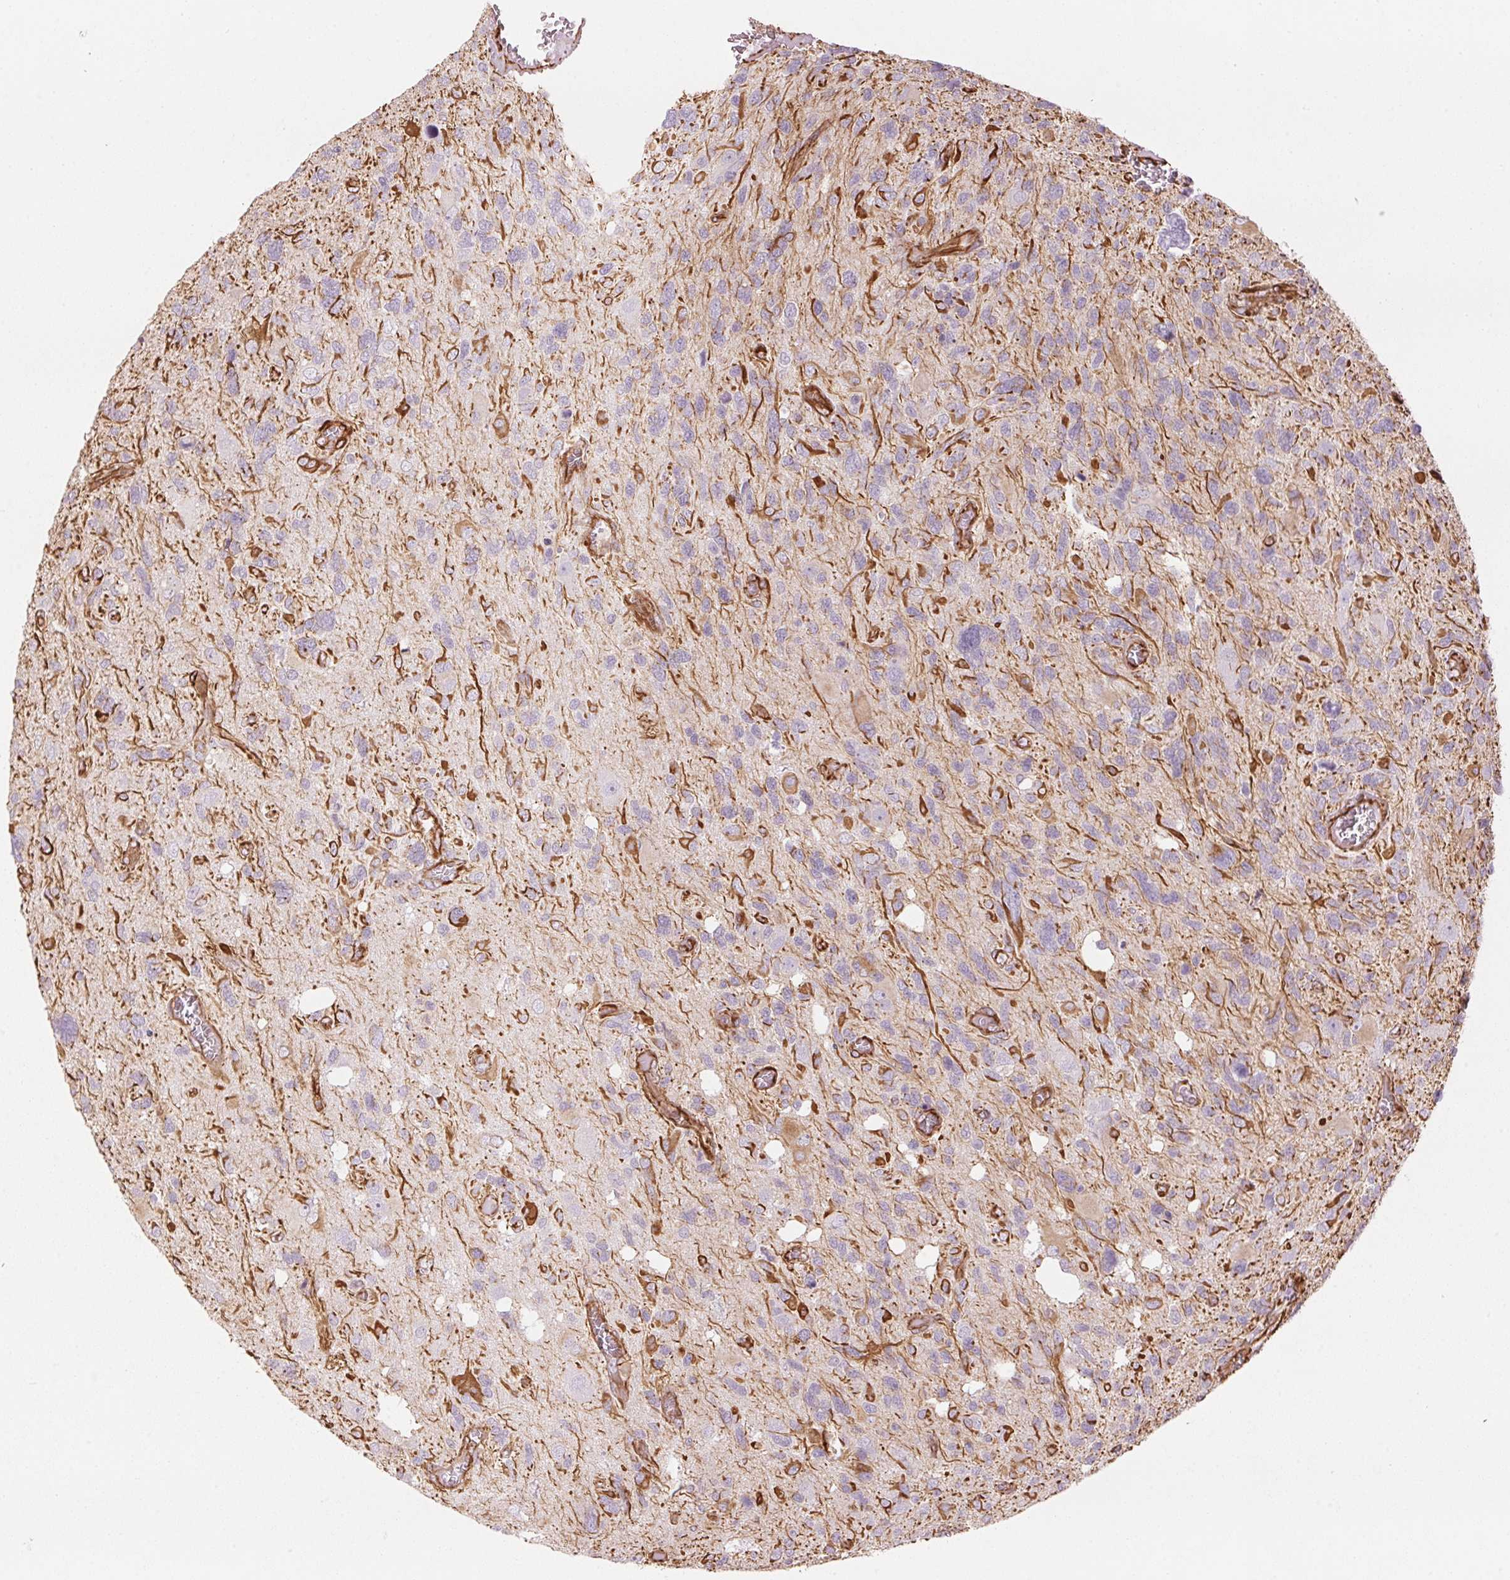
{"staining": {"intensity": "weak", "quantity": "<25%", "location": "cytoplasmic/membranous"}, "tissue": "glioma", "cell_type": "Tumor cells", "image_type": "cancer", "snomed": [{"axis": "morphology", "description": "Glioma, malignant, High grade"}, {"axis": "topography", "description": "Brain"}], "caption": "This is an immunohistochemistry (IHC) photomicrograph of glioma. There is no positivity in tumor cells.", "gene": "CLPS", "patient": {"sex": "male", "age": 49}}